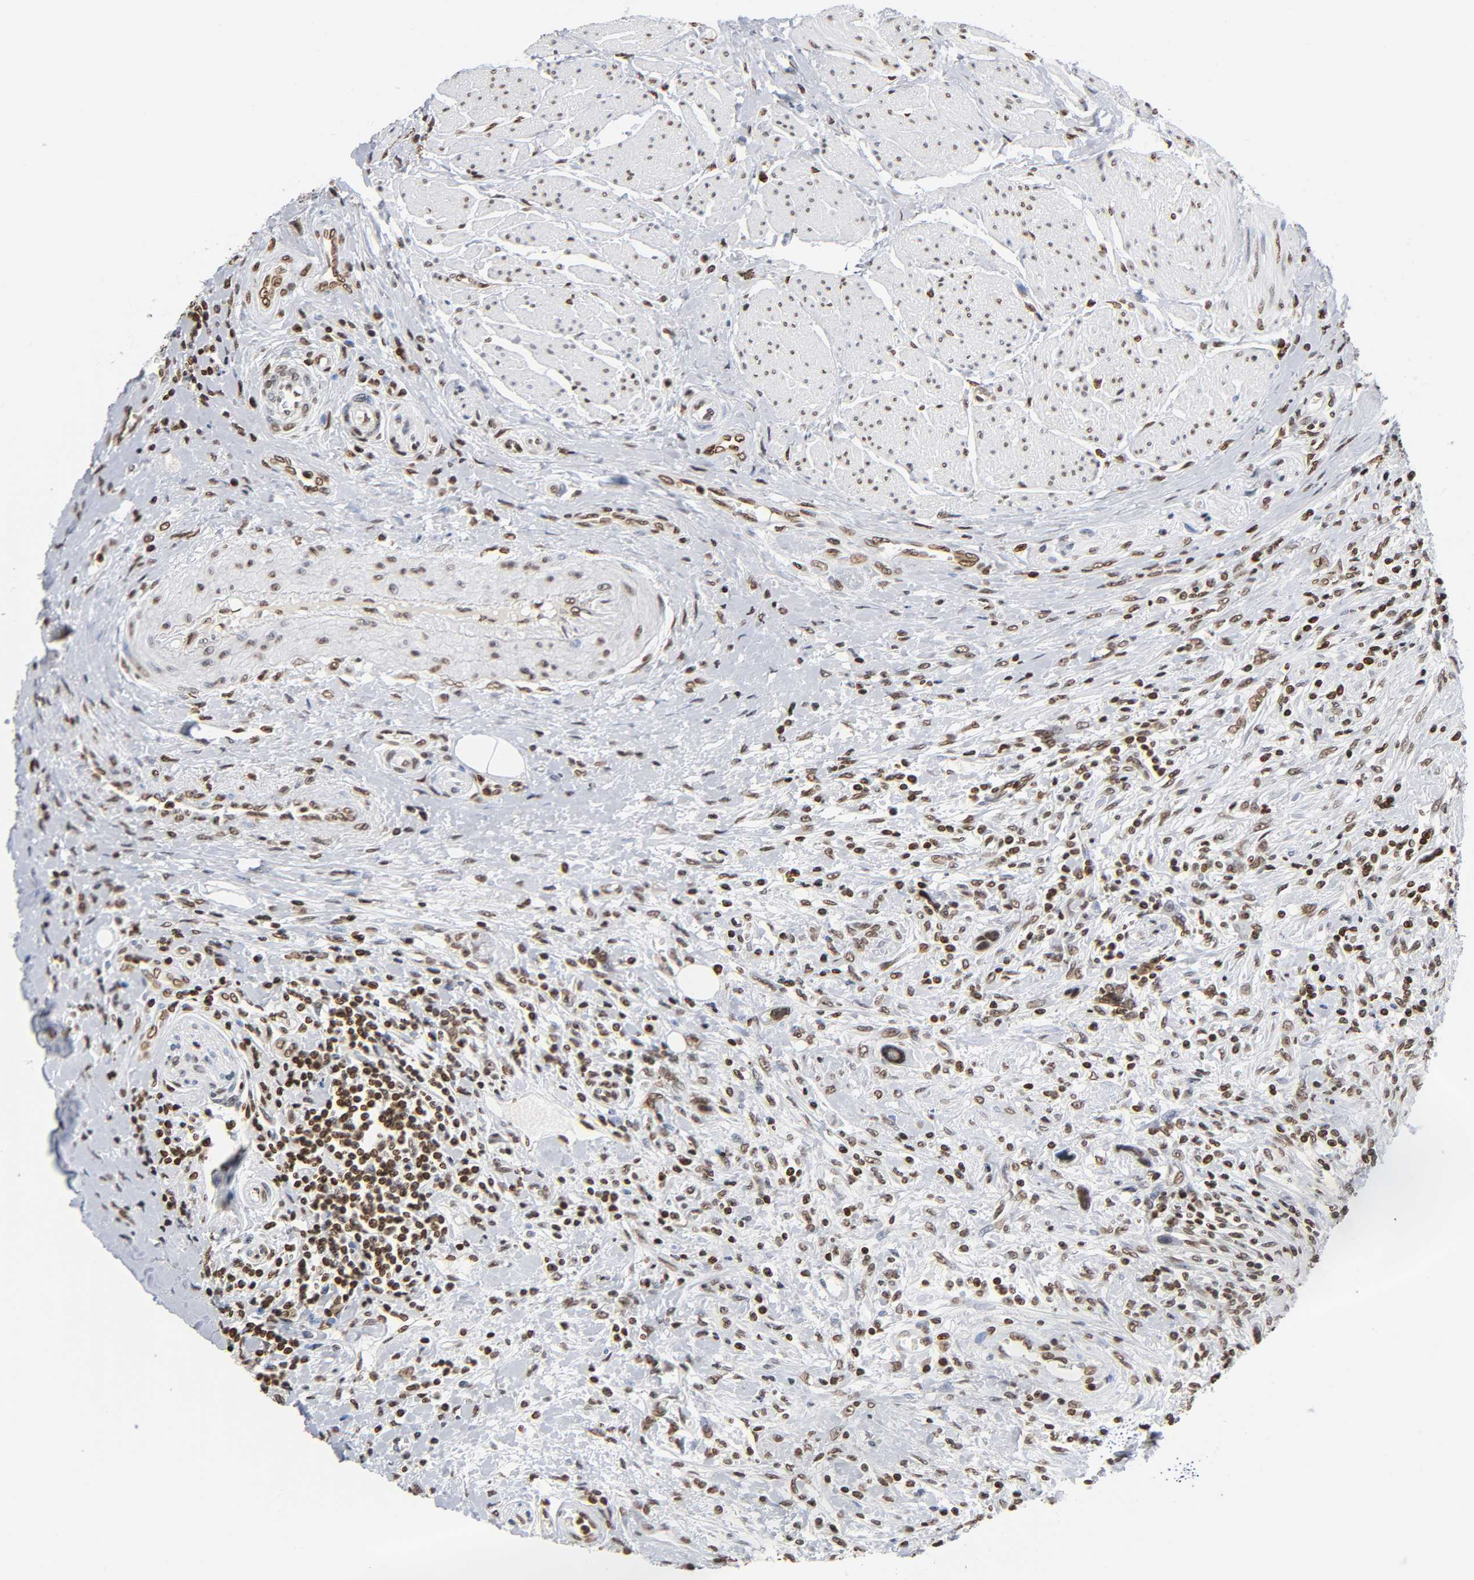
{"staining": {"intensity": "moderate", "quantity": ">75%", "location": "nuclear"}, "tissue": "urothelial cancer", "cell_type": "Tumor cells", "image_type": "cancer", "snomed": [{"axis": "morphology", "description": "Urothelial carcinoma, High grade"}, {"axis": "topography", "description": "Urinary bladder"}], "caption": "This is an image of IHC staining of urothelial cancer, which shows moderate staining in the nuclear of tumor cells.", "gene": "HOXA6", "patient": {"sex": "male", "age": 50}}